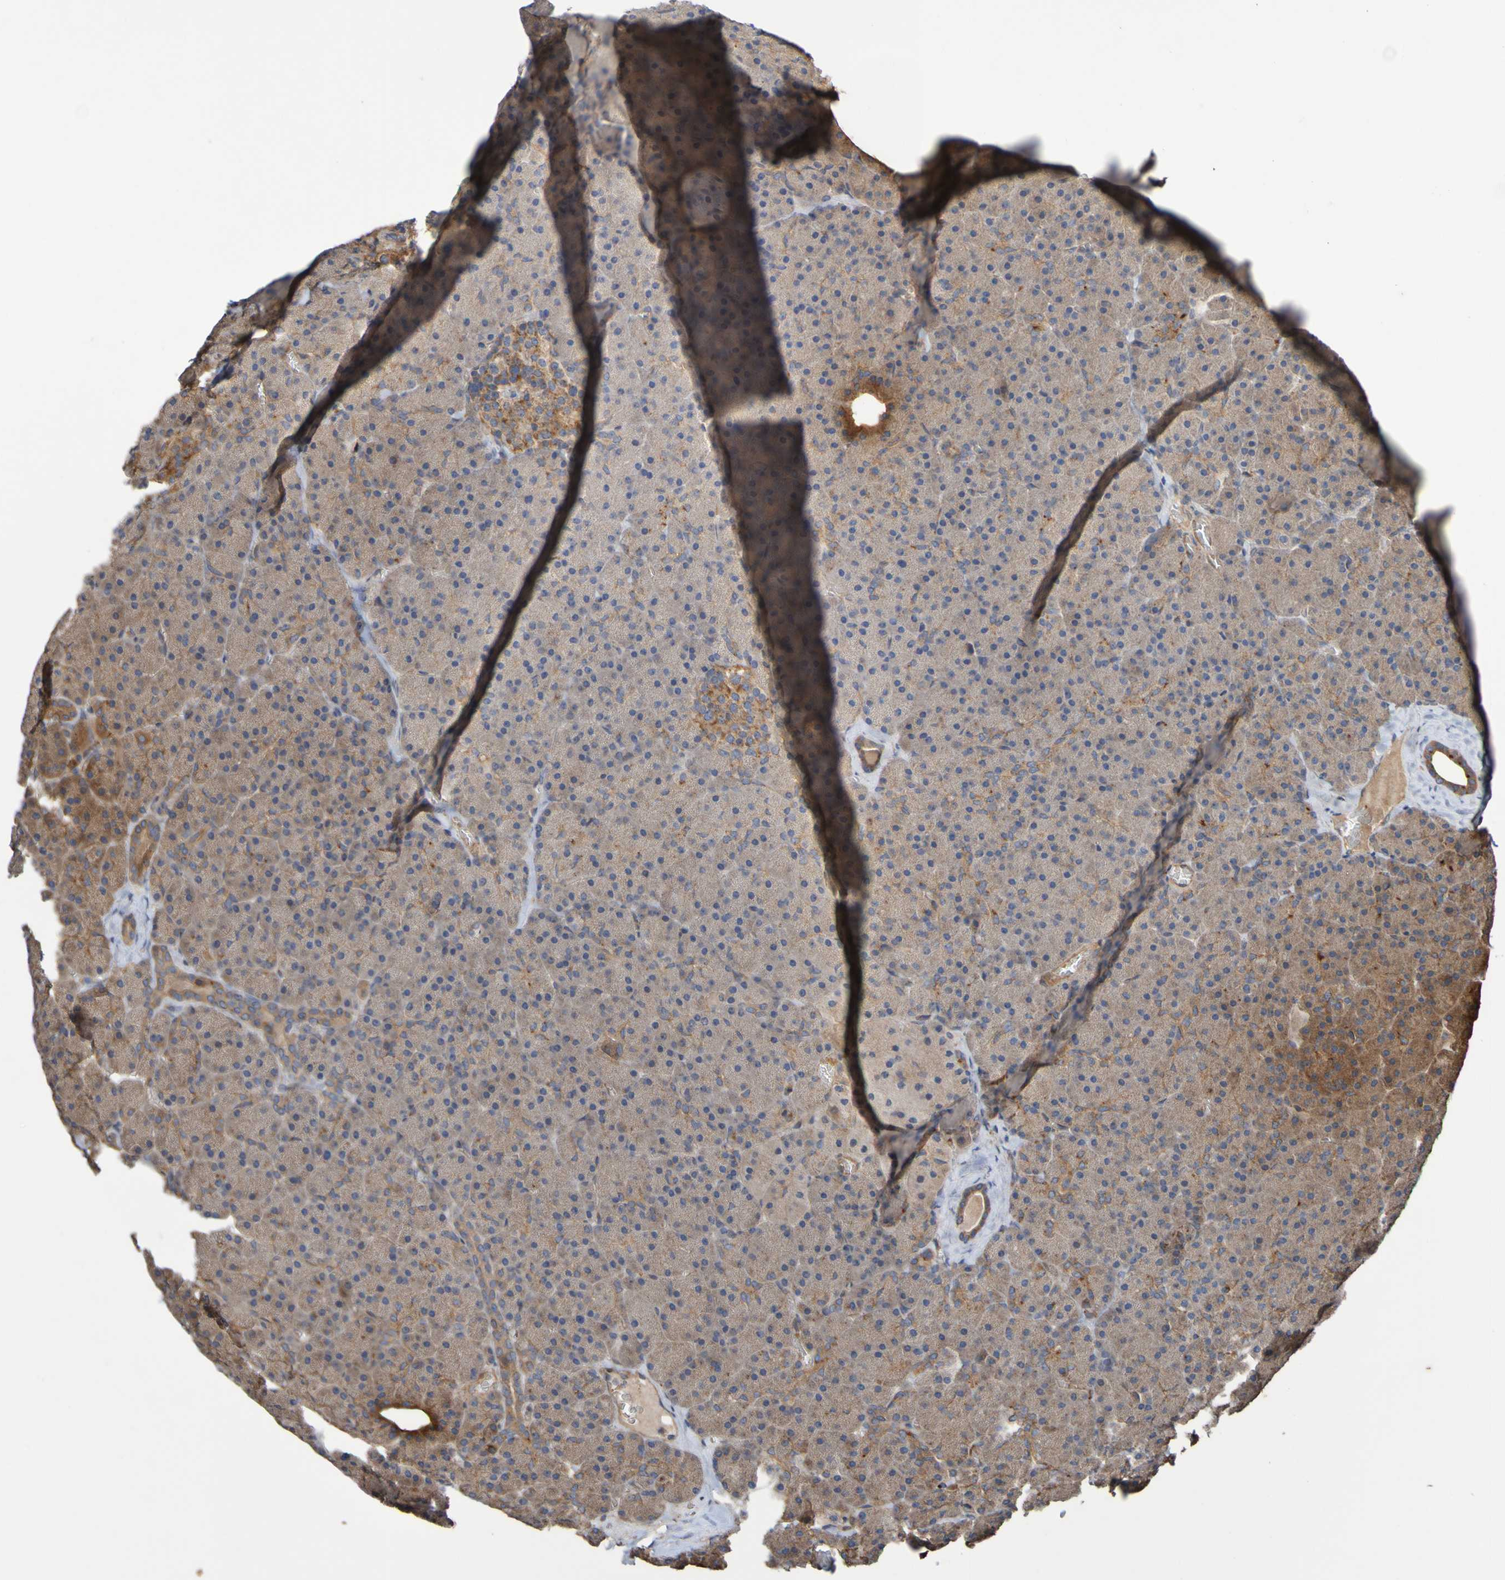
{"staining": {"intensity": "weak", "quantity": "25%-75%", "location": "cytoplasmic/membranous"}, "tissue": "pancreas", "cell_type": "Exocrine glandular cells", "image_type": "normal", "snomed": [{"axis": "morphology", "description": "Normal tissue, NOS"}, {"axis": "topography", "description": "Pancreas"}], "caption": "A brown stain shows weak cytoplasmic/membranous expression of a protein in exocrine glandular cells of normal human pancreas. The staining is performed using DAB brown chromogen to label protein expression. The nuclei are counter-stained blue using hematoxylin.", "gene": "UCN", "patient": {"sex": "female", "age": 35}}